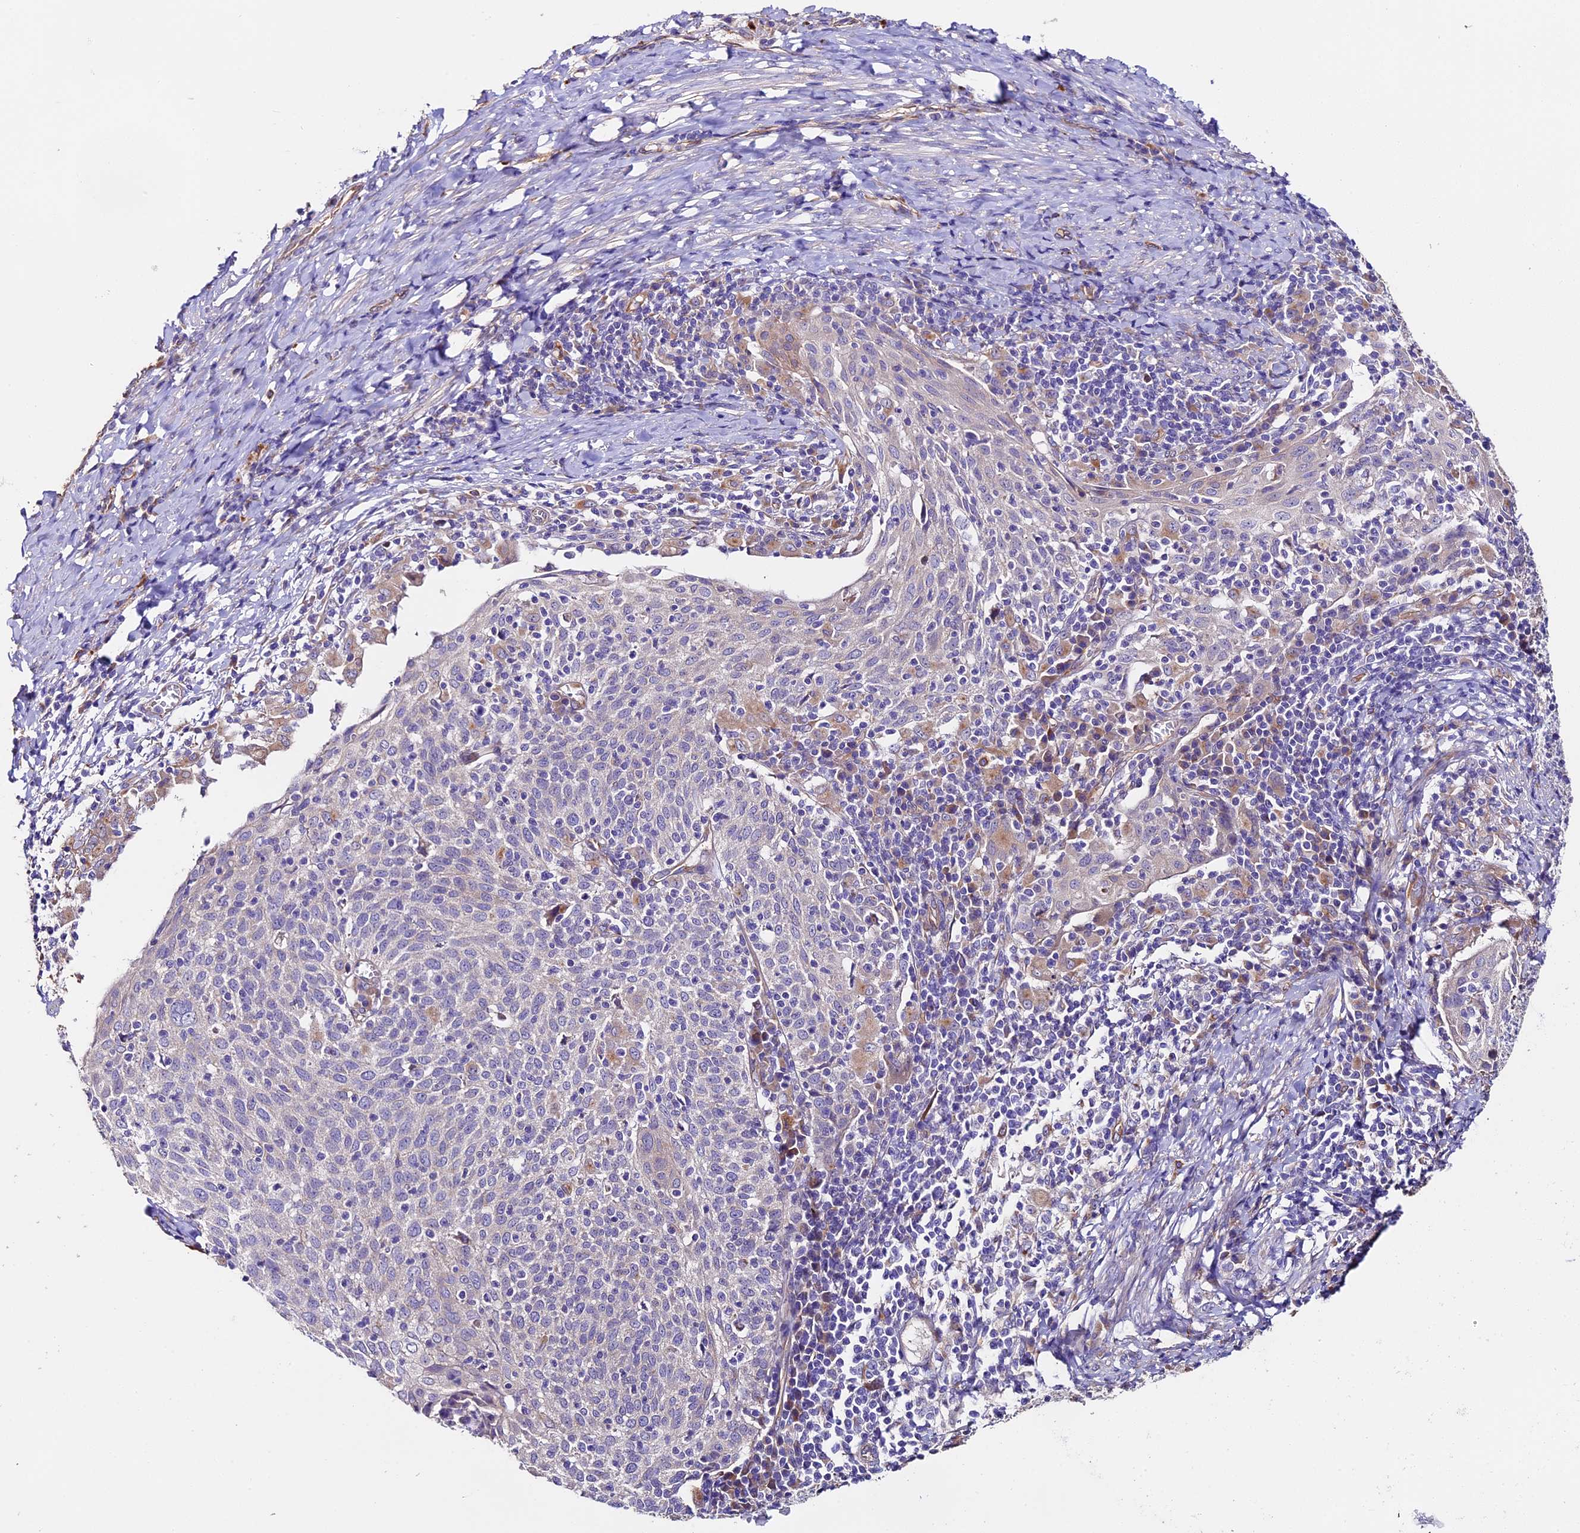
{"staining": {"intensity": "negative", "quantity": "none", "location": "none"}, "tissue": "cervical cancer", "cell_type": "Tumor cells", "image_type": "cancer", "snomed": [{"axis": "morphology", "description": "Squamous cell carcinoma, NOS"}, {"axis": "topography", "description": "Cervix"}], "caption": "Immunohistochemical staining of cervical cancer shows no significant positivity in tumor cells. Brightfield microscopy of immunohistochemistry (IHC) stained with DAB (brown) and hematoxylin (blue), captured at high magnification.", "gene": "CLN5", "patient": {"sex": "female", "age": 52}}